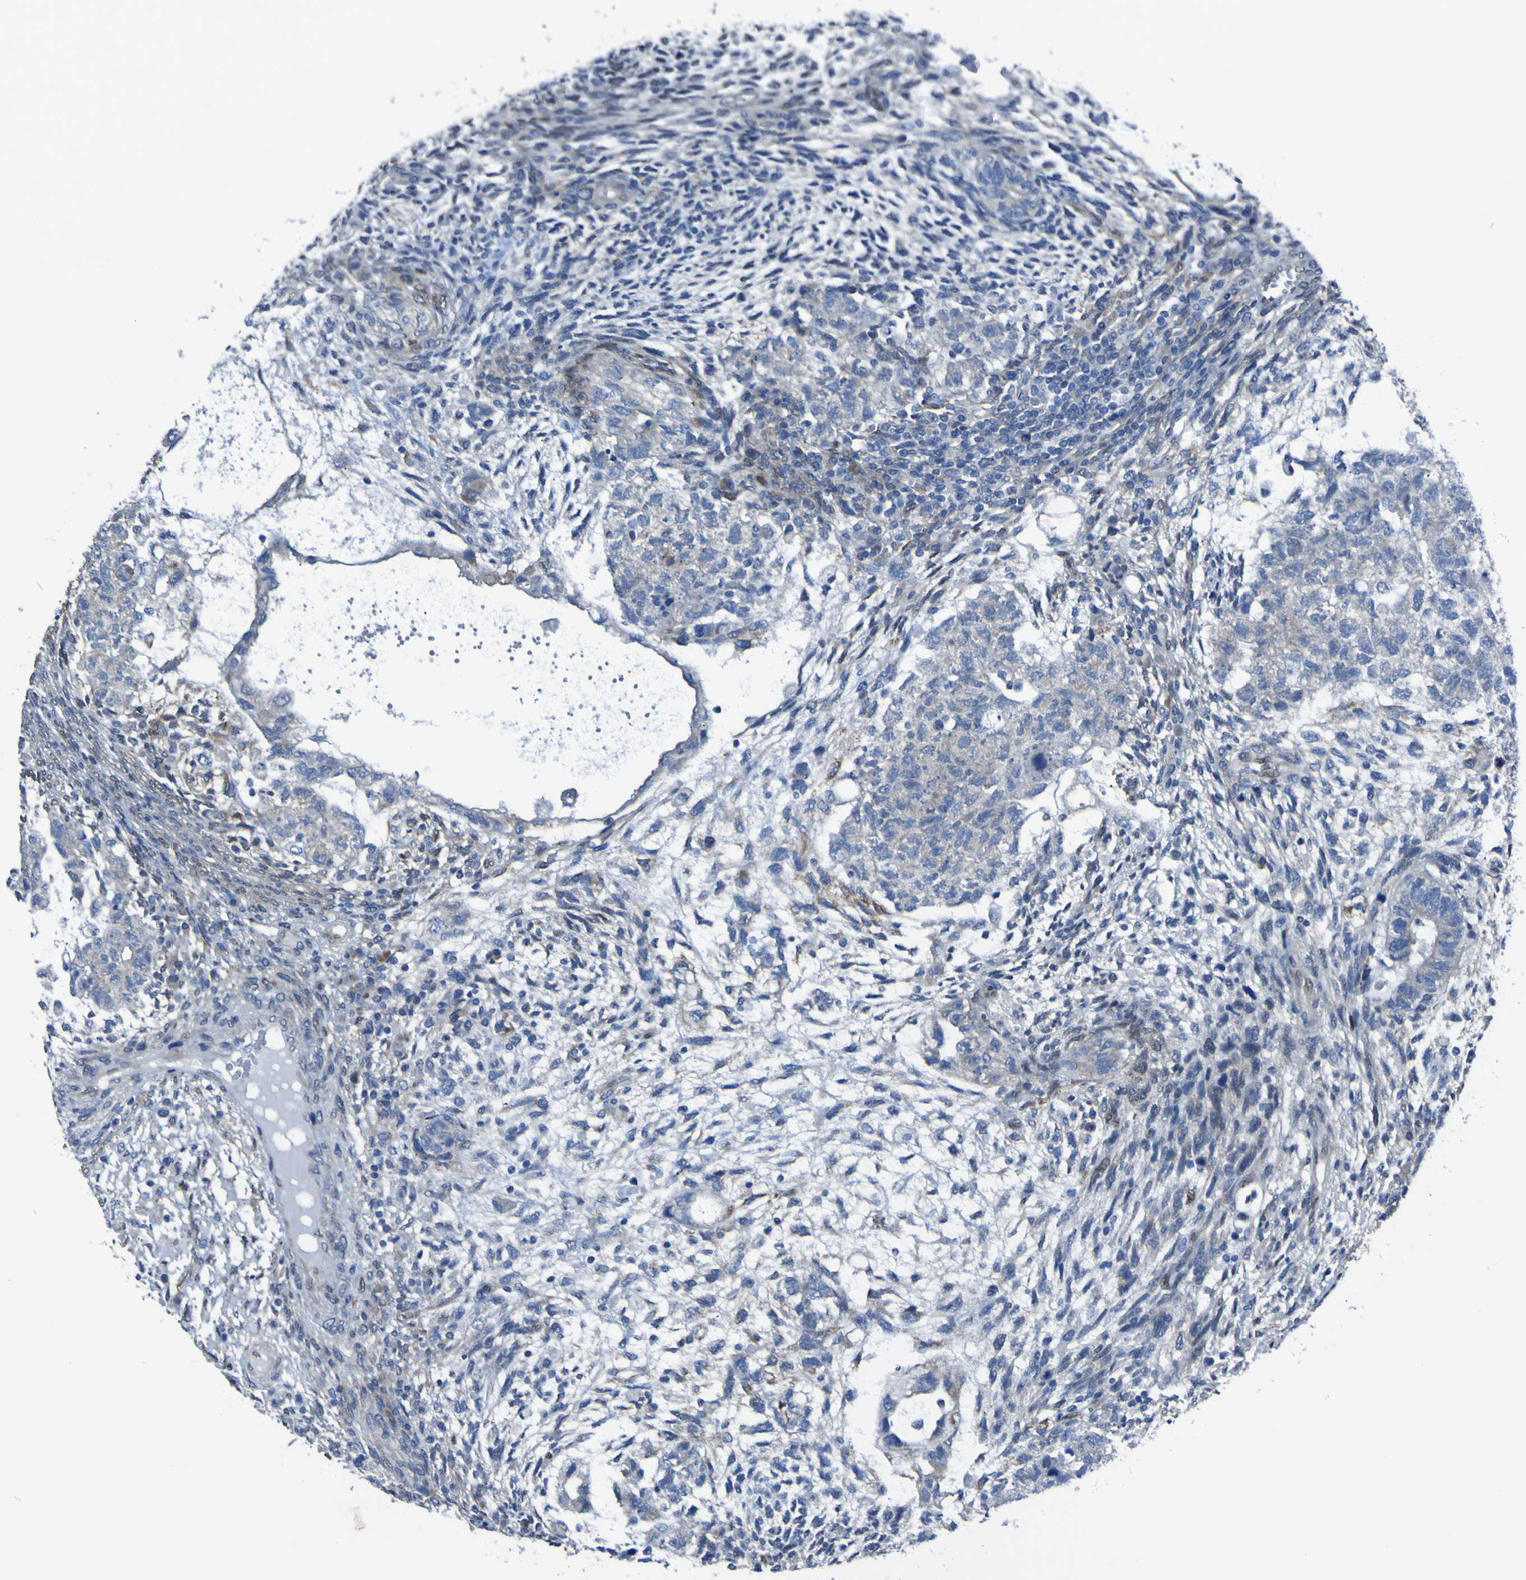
{"staining": {"intensity": "negative", "quantity": "none", "location": "none"}, "tissue": "testis cancer", "cell_type": "Tumor cells", "image_type": "cancer", "snomed": [{"axis": "morphology", "description": "Normal tissue, NOS"}, {"axis": "morphology", "description": "Carcinoma, Embryonal, NOS"}, {"axis": "topography", "description": "Testis"}], "caption": "Immunohistochemistry (IHC) photomicrograph of testis embryonal carcinoma stained for a protein (brown), which reveals no expression in tumor cells. (DAB (3,3'-diaminobenzidine) IHC, high magnification).", "gene": "LRRN1", "patient": {"sex": "male", "age": 36}}